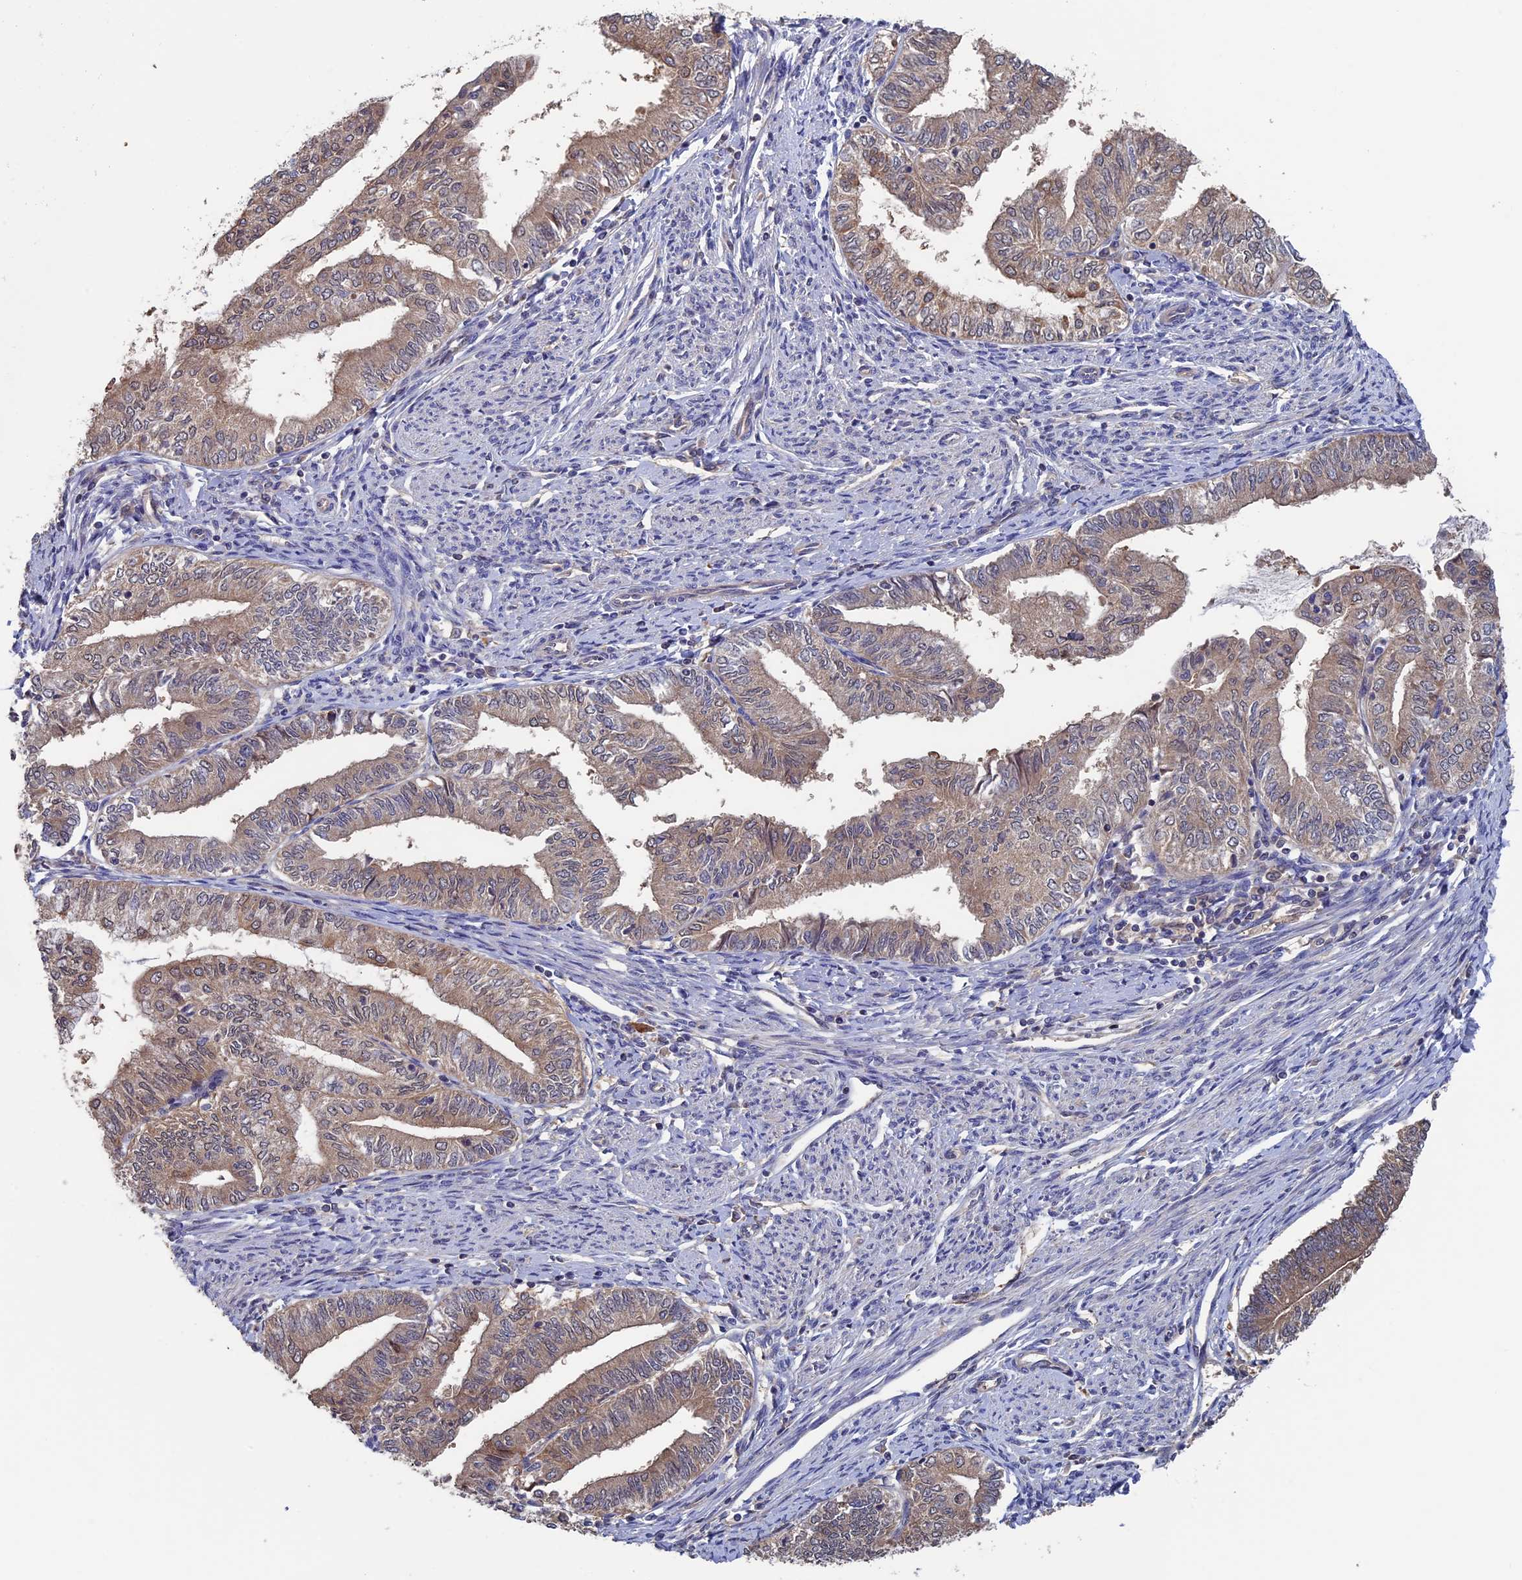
{"staining": {"intensity": "weak", "quantity": ">75%", "location": "cytoplasmic/membranous"}, "tissue": "endometrial cancer", "cell_type": "Tumor cells", "image_type": "cancer", "snomed": [{"axis": "morphology", "description": "Adenocarcinoma, NOS"}, {"axis": "topography", "description": "Endometrium"}], "caption": "Immunohistochemistry (IHC) histopathology image of endometrial cancer (adenocarcinoma) stained for a protein (brown), which demonstrates low levels of weak cytoplasmic/membranous positivity in approximately >75% of tumor cells.", "gene": "LCMT1", "patient": {"sex": "female", "age": 66}}